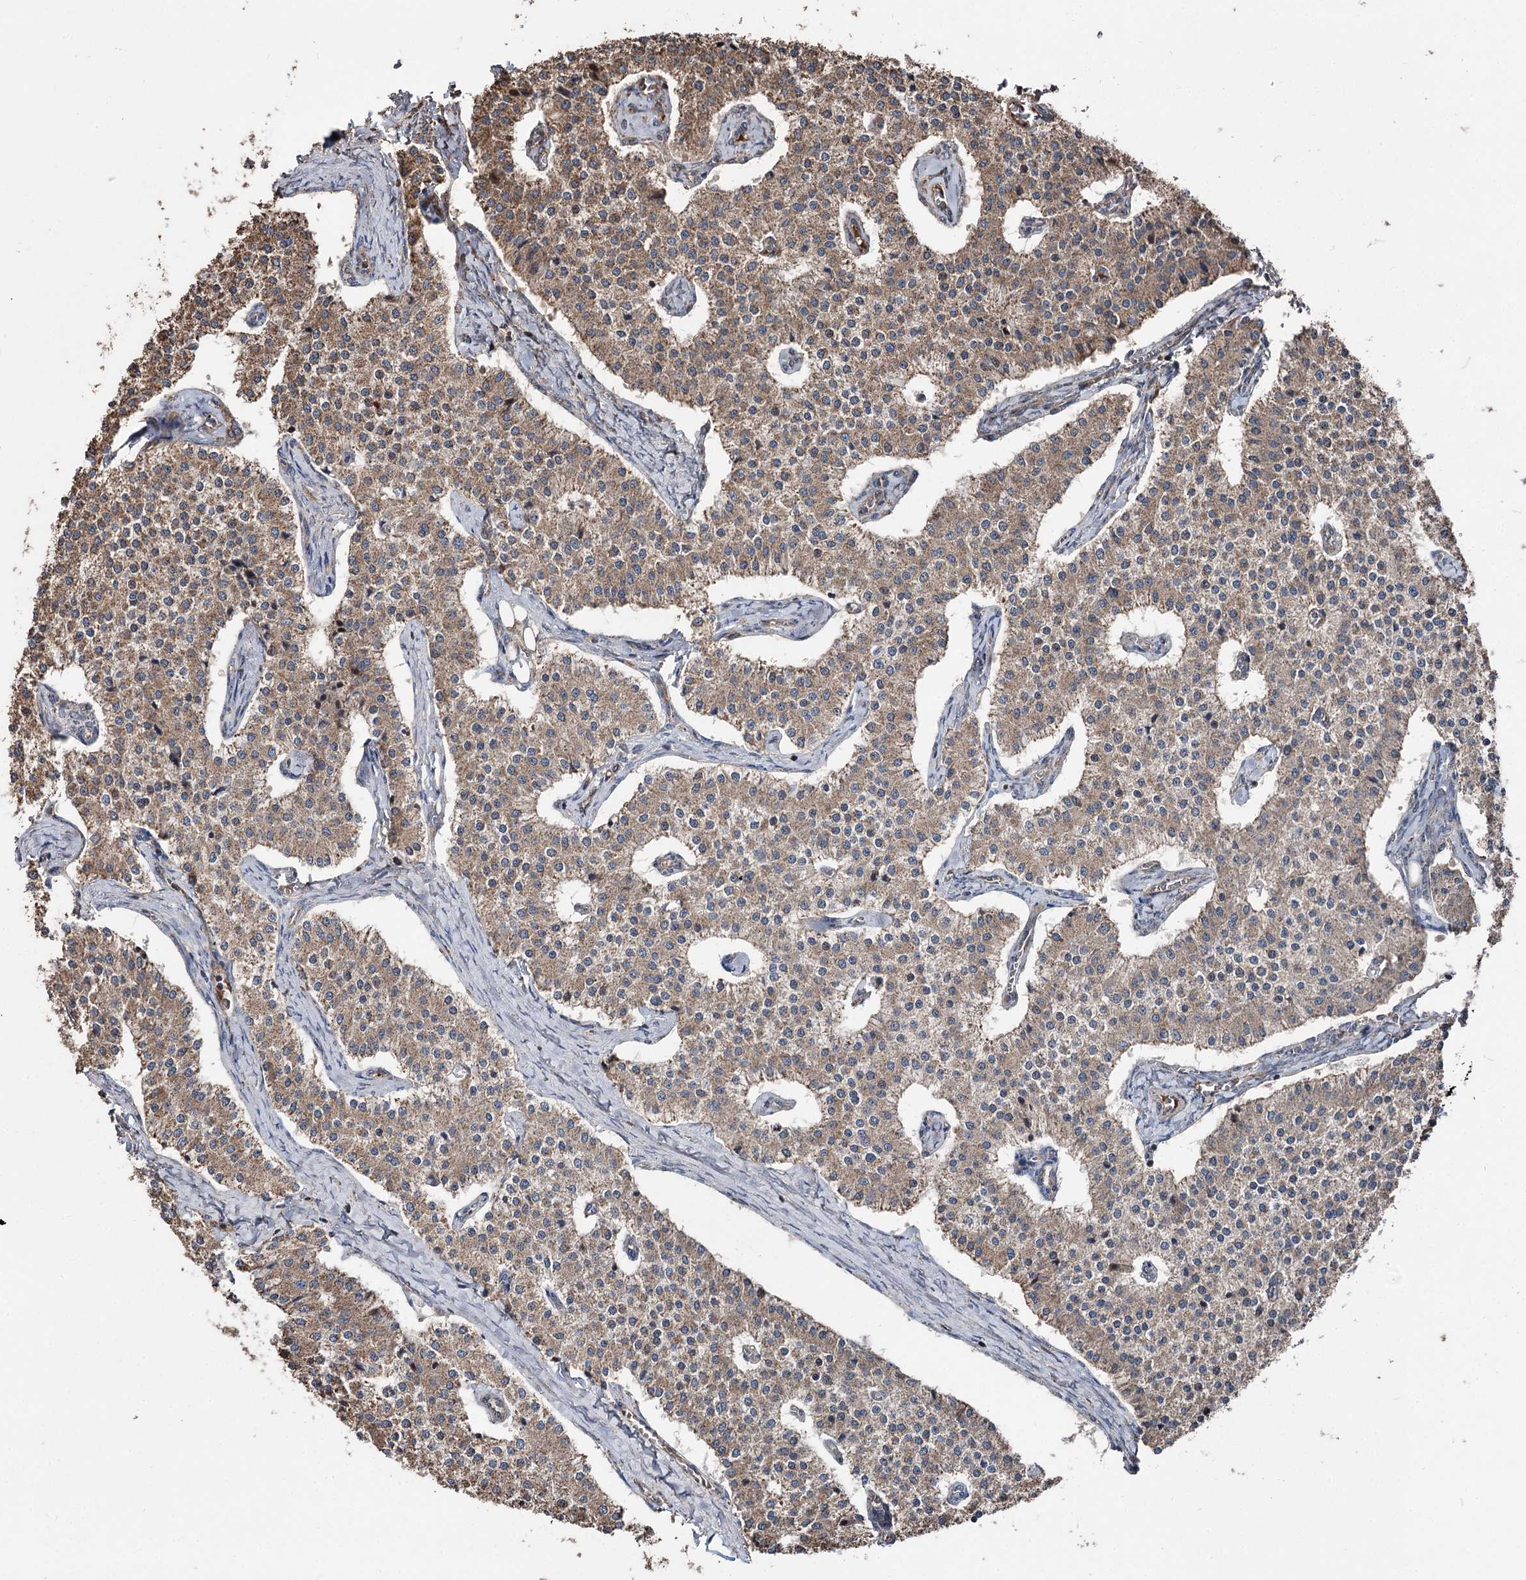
{"staining": {"intensity": "moderate", "quantity": ">75%", "location": "cytoplasmic/membranous"}, "tissue": "carcinoid", "cell_type": "Tumor cells", "image_type": "cancer", "snomed": [{"axis": "morphology", "description": "Carcinoid, malignant, NOS"}, {"axis": "topography", "description": "Colon"}], "caption": "Tumor cells reveal moderate cytoplasmic/membranous staining in about >75% of cells in carcinoid. The staining was performed using DAB (3,3'-diaminobenzidine), with brown indicating positive protein expression. Nuclei are stained blue with hematoxylin.", "gene": "ITFG2", "patient": {"sex": "female", "age": 52}}